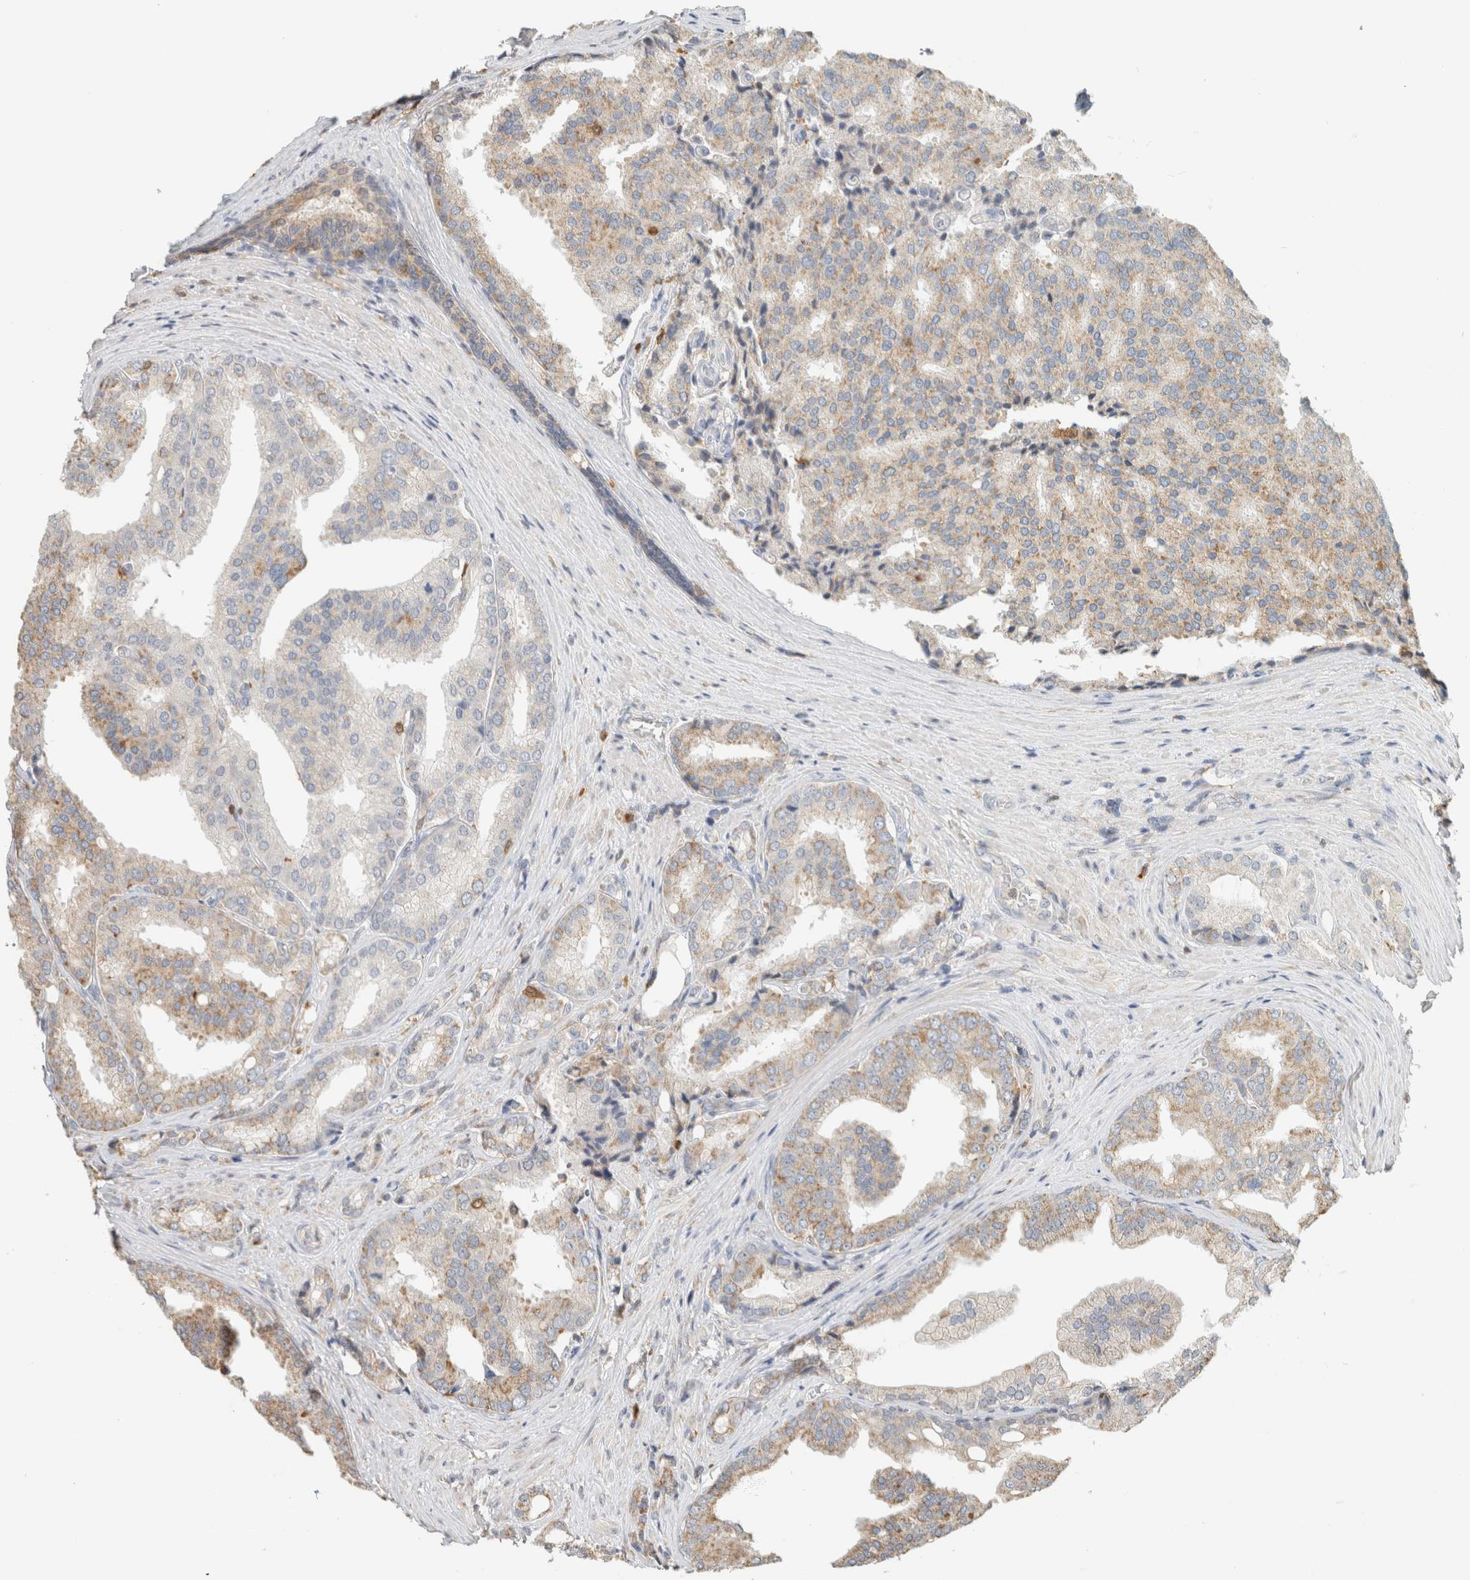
{"staining": {"intensity": "weak", "quantity": "25%-75%", "location": "cytoplasmic/membranous"}, "tissue": "prostate cancer", "cell_type": "Tumor cells", "image_type": "cancer", "snomed": [{"axis": "morphology", "description": "Adenocarcinoma, High grade"}, {"axis": "topography", "description": "Prostate"}], "caption": "Prostate high-grade adenocarcinoma stained for a protein shows weak cytoplasmic/membranous positivity in tumor cells. (Stains: DAB in brown, nuclei in blue, Microscopy: brightfield microscopy at high magnification).", "gene": "CAPG", "patient": {"sex": "male", "age": 50}}